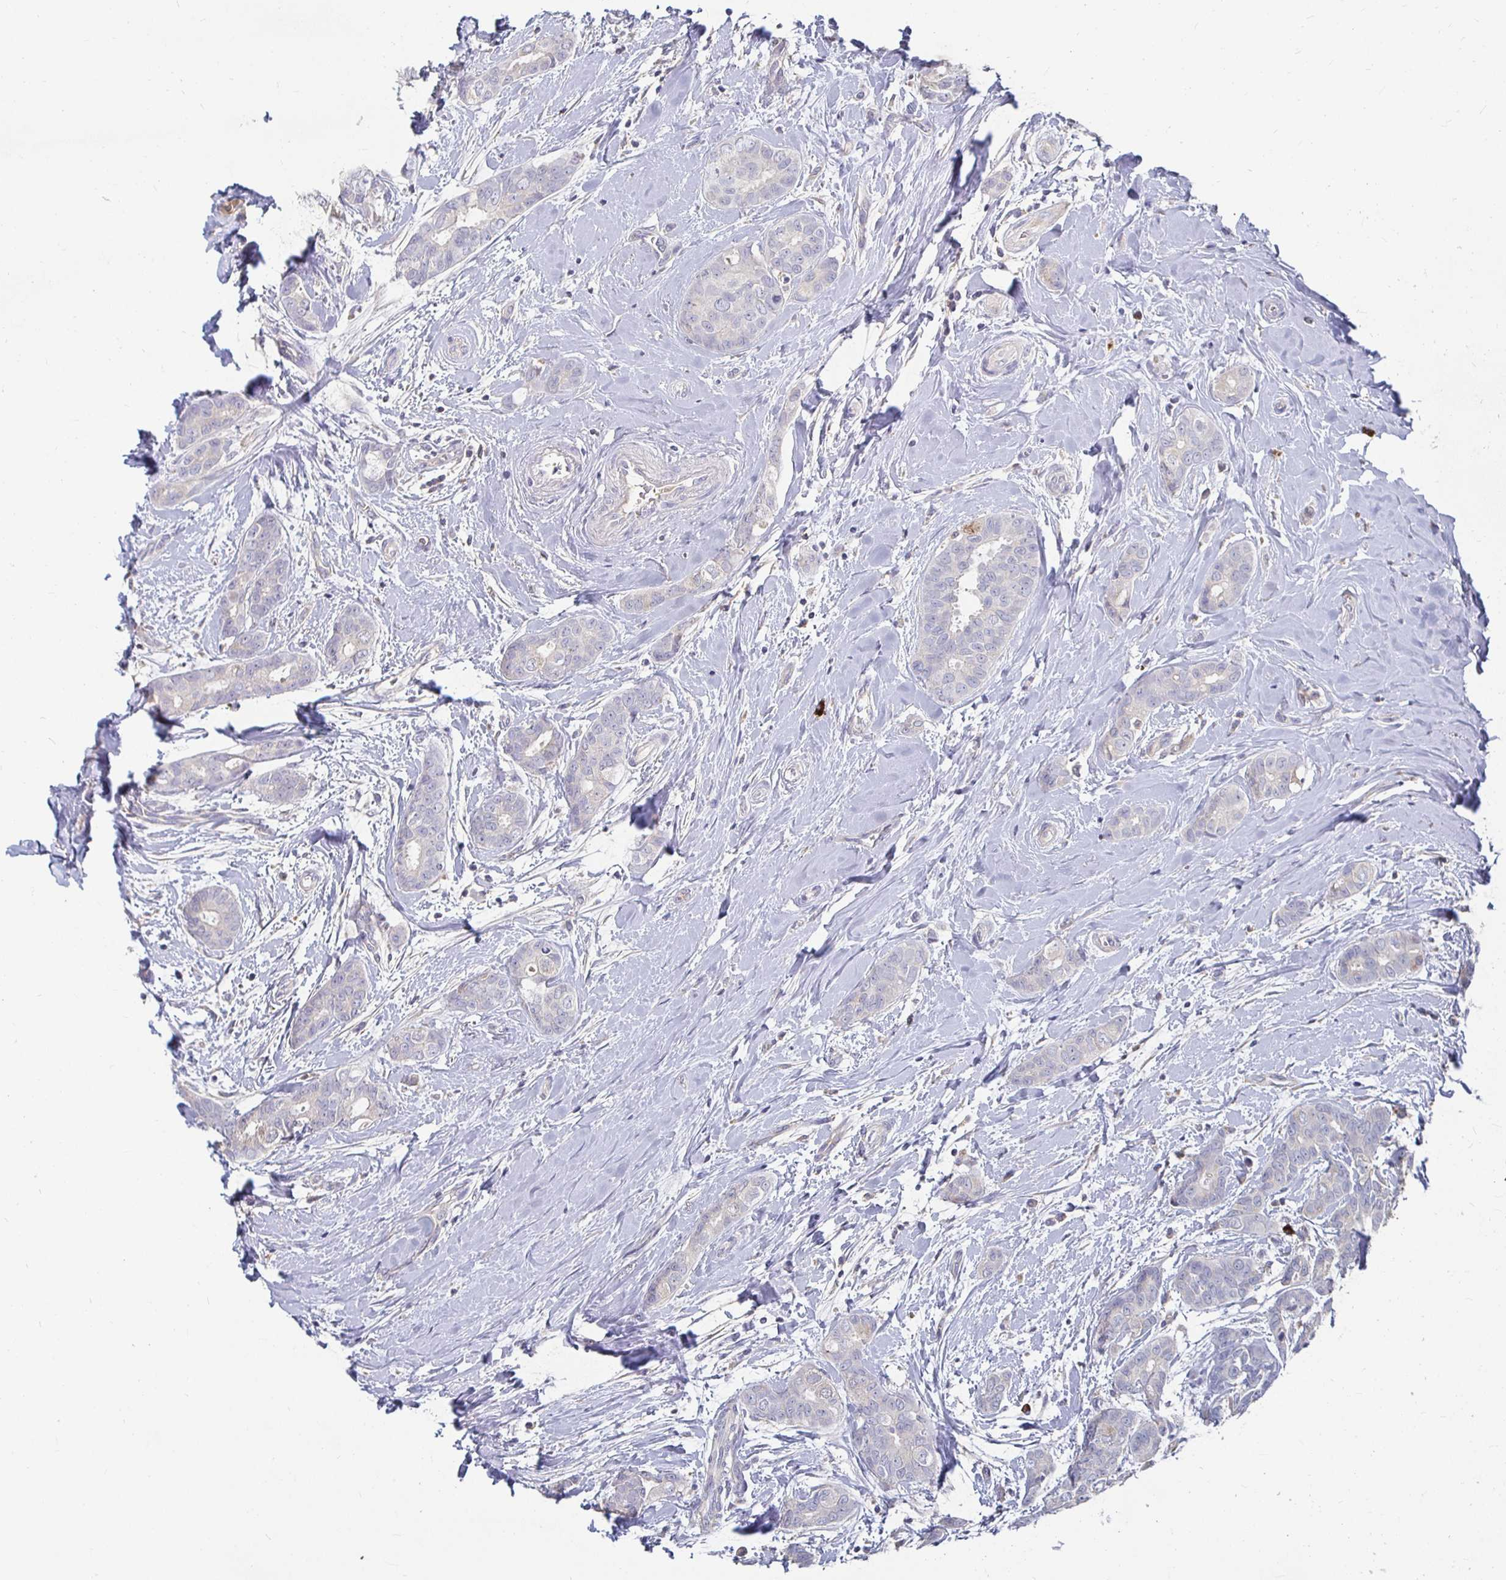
{"staining": {"intensity": "negative", "quantity": "none", "location": "none"}, "tissue": "breast cancer", "cell_type": "Tumor cells", "image_type": "cancer", "snomed": [{"axis": "morphology", "description": "Duct carcinoma"}, {"axis": "topography", "description": "Breast"}], "caption": "Tumor cells are negative for brown protein staining in invasive ductal carcinoma (breast).", "gene": "RNF144B", "patient": {"sex": "female", "age": 45}}